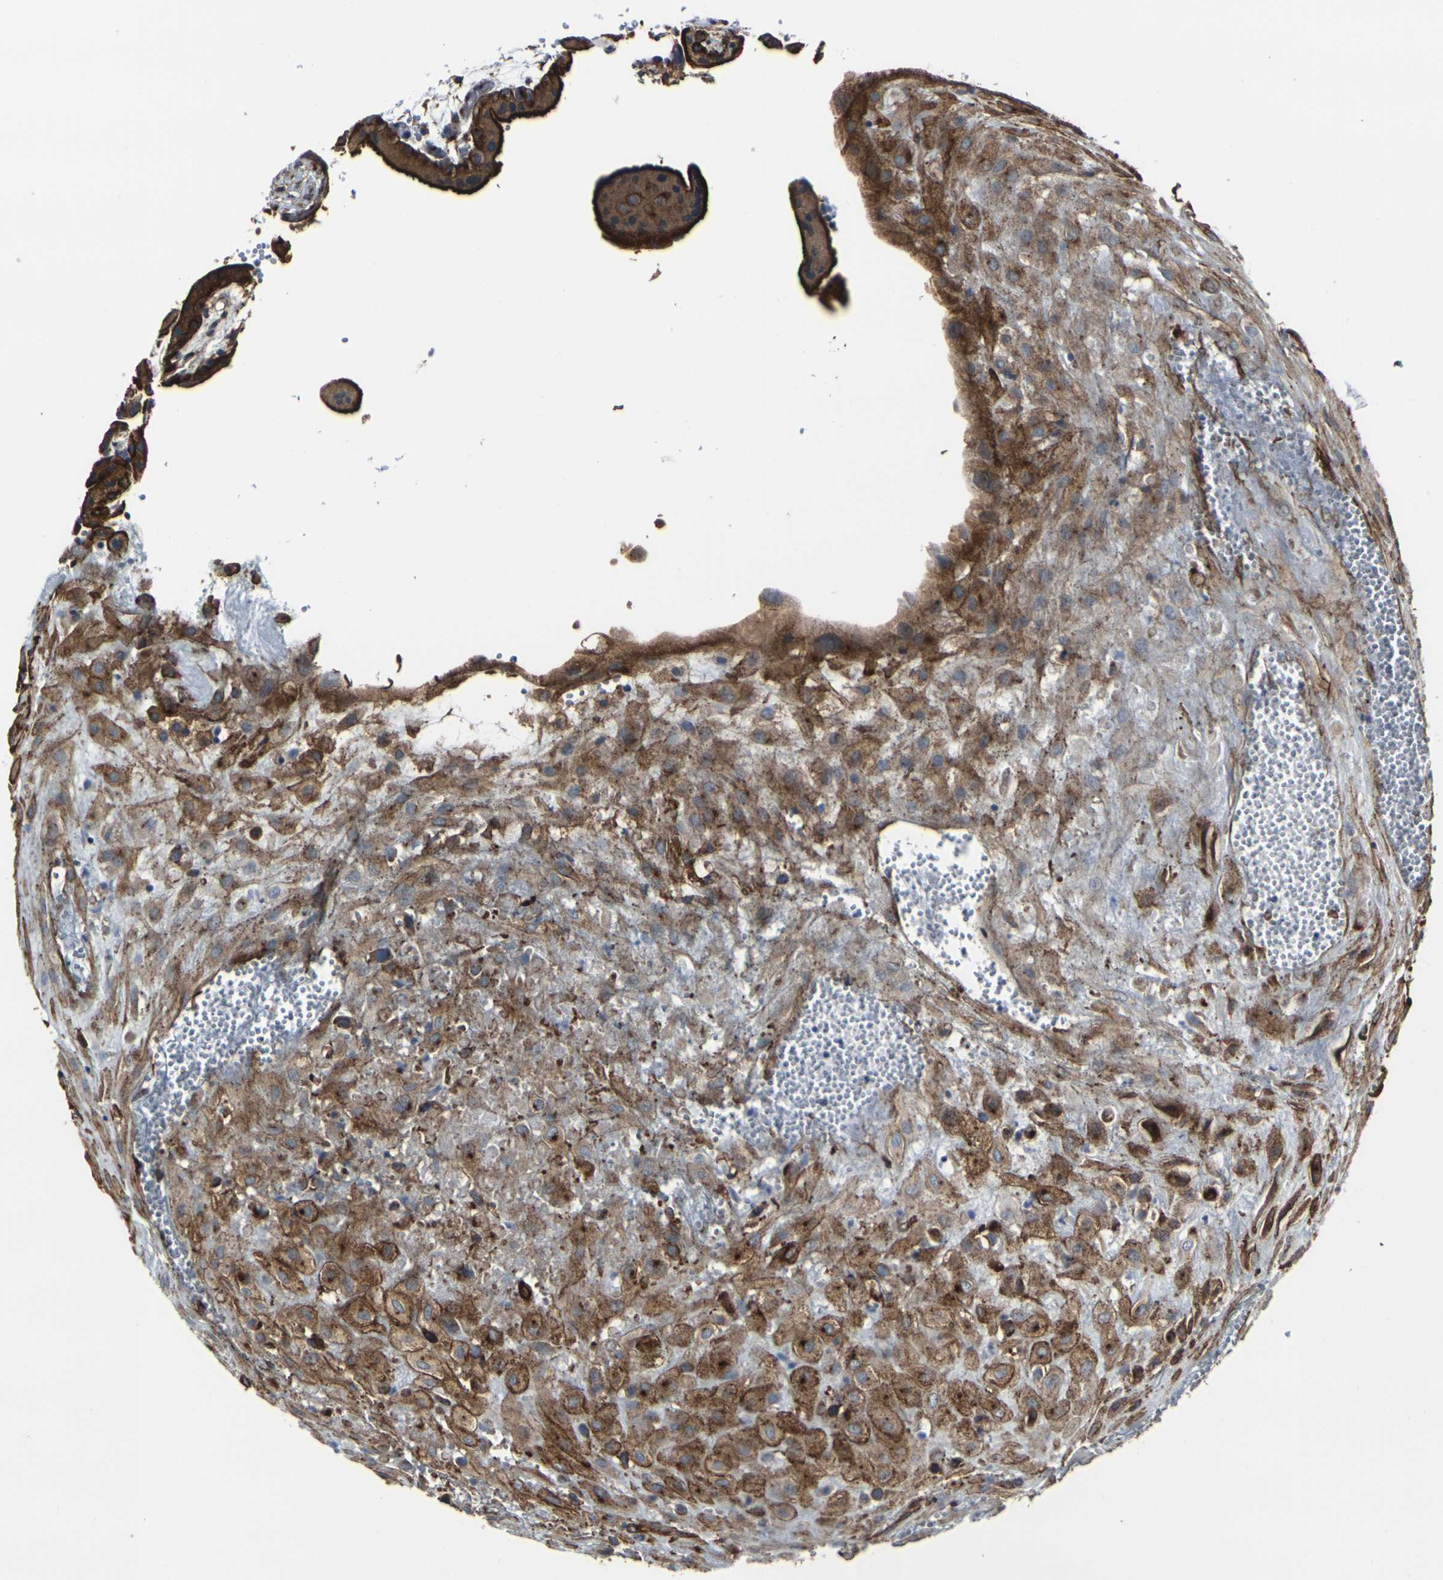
{"staining": {"intensity": "strong", "quantity": ">75%", "location": "cytoplasmic/membranous"}, "tissue": "placenta", "cell_type": "Decidual cells", "image_type": "normal", "snomed": [{"axis": "morphology", "description": "Normal tissue, NOS"}, {"axis": "topography", "description": "Placenta"}], "caption": "Immunohistochemistry (IHC) of benign placenta shows high levels of strong cytoplasmic/membranous staining in approximately >75% of decidual cells. The staining was performed using DAB (3,3'-diaminobenzidine) to visualize the protein expression in brown, while the nuclei were stained in blue with hematoxylin (Magnification: 20x).", "gene": "MYOF", "patient": {"sex": "female", "age": 18}}